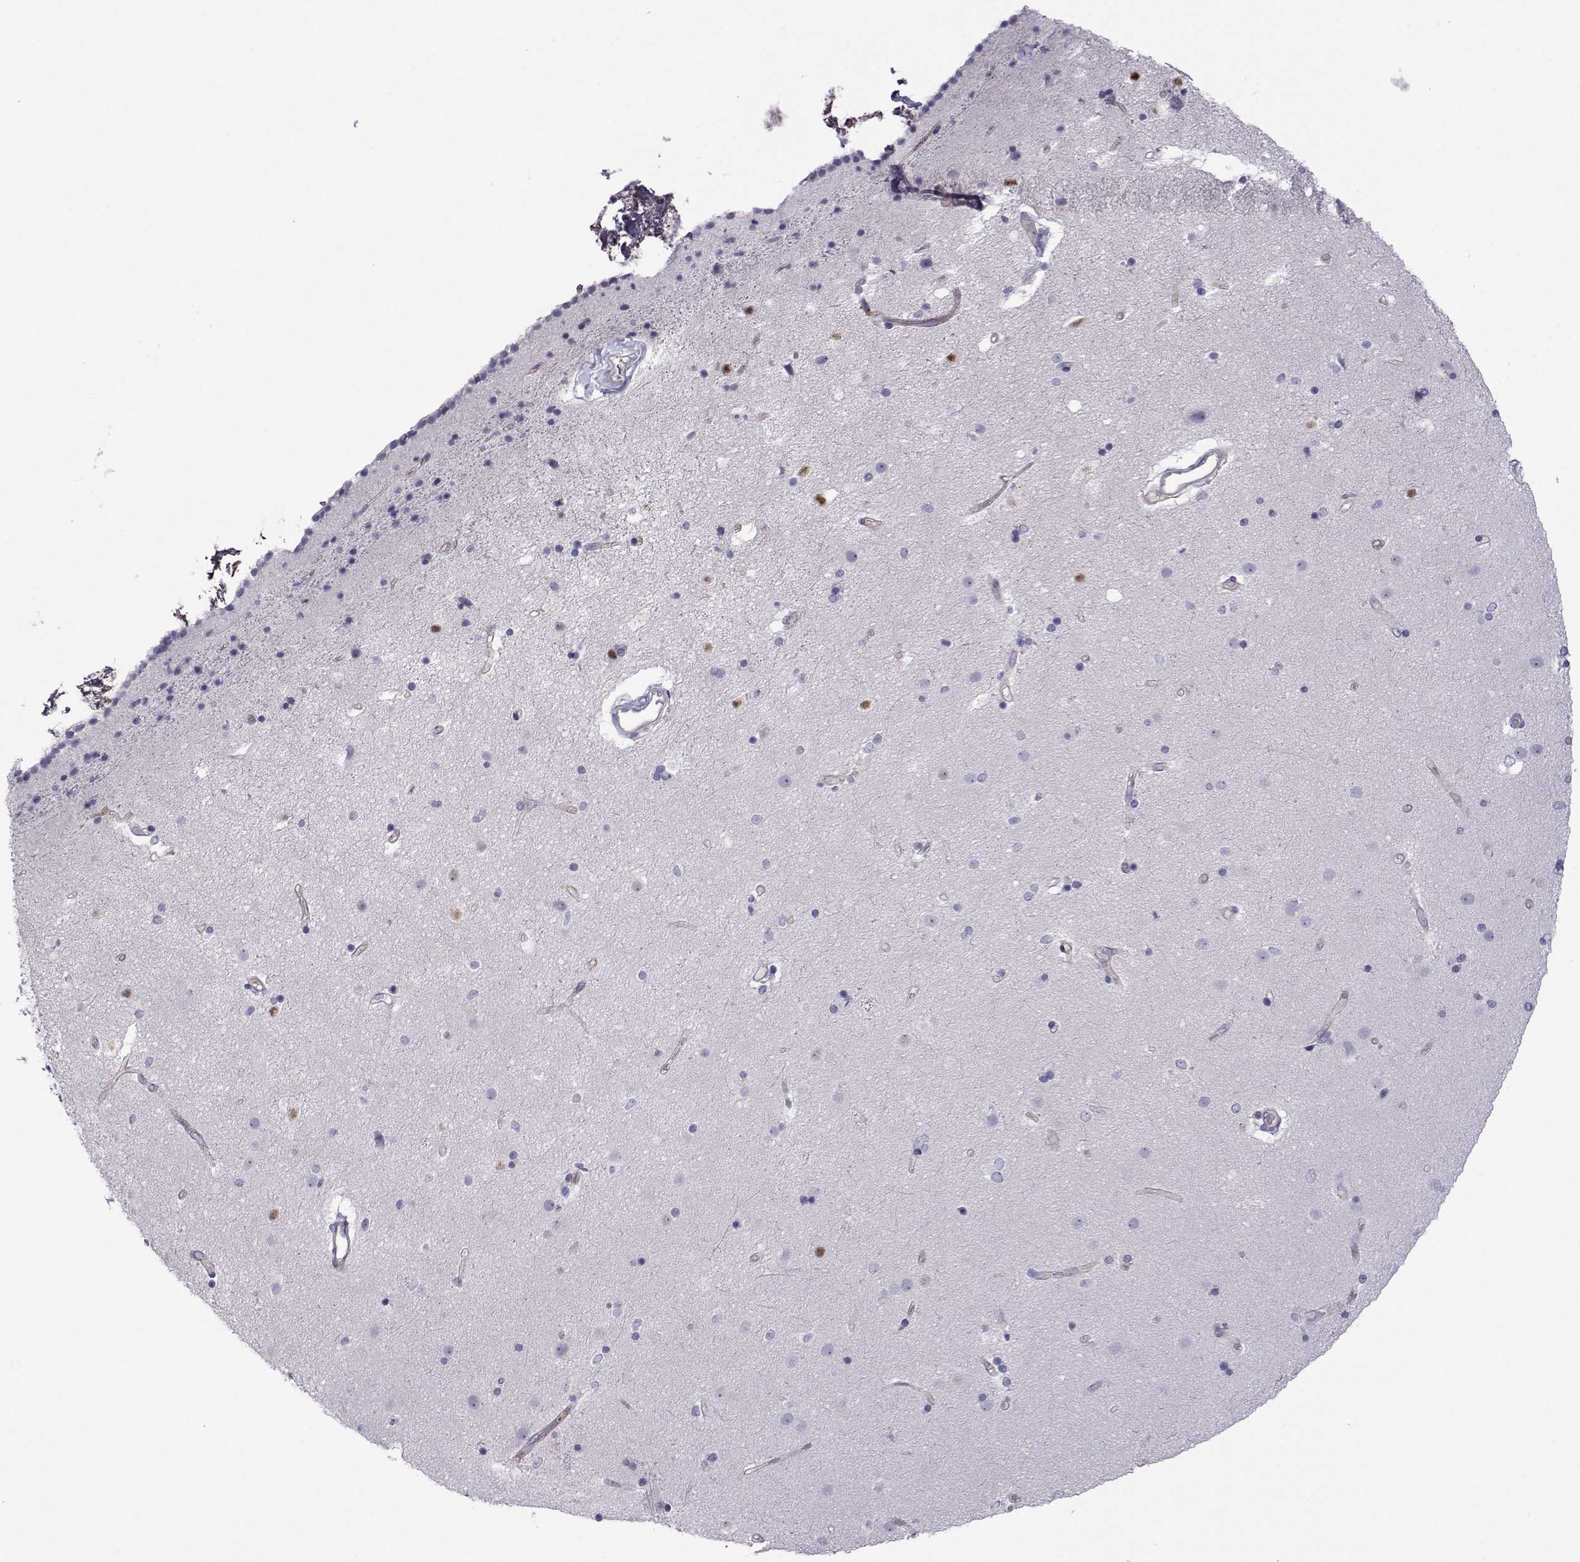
{"staining": {"intensity": "weak", "quantity": "<25%", "location": "nuclear"}, "tissue": "caudate", "cell_type": "Glial cells", "image_type": "normal", "snomed": [{"axis": "morphology", "description": "Normal tissue, NOS"}, {"axis": "topography", "description": "Lateral ventricle wall"}], "caption": "A photomicrograph of caudate stained for a protein demonstrates no brown staining in glial cells.", "gene": "COL22A1", "patient": {"sex": "female", "age": 71}}